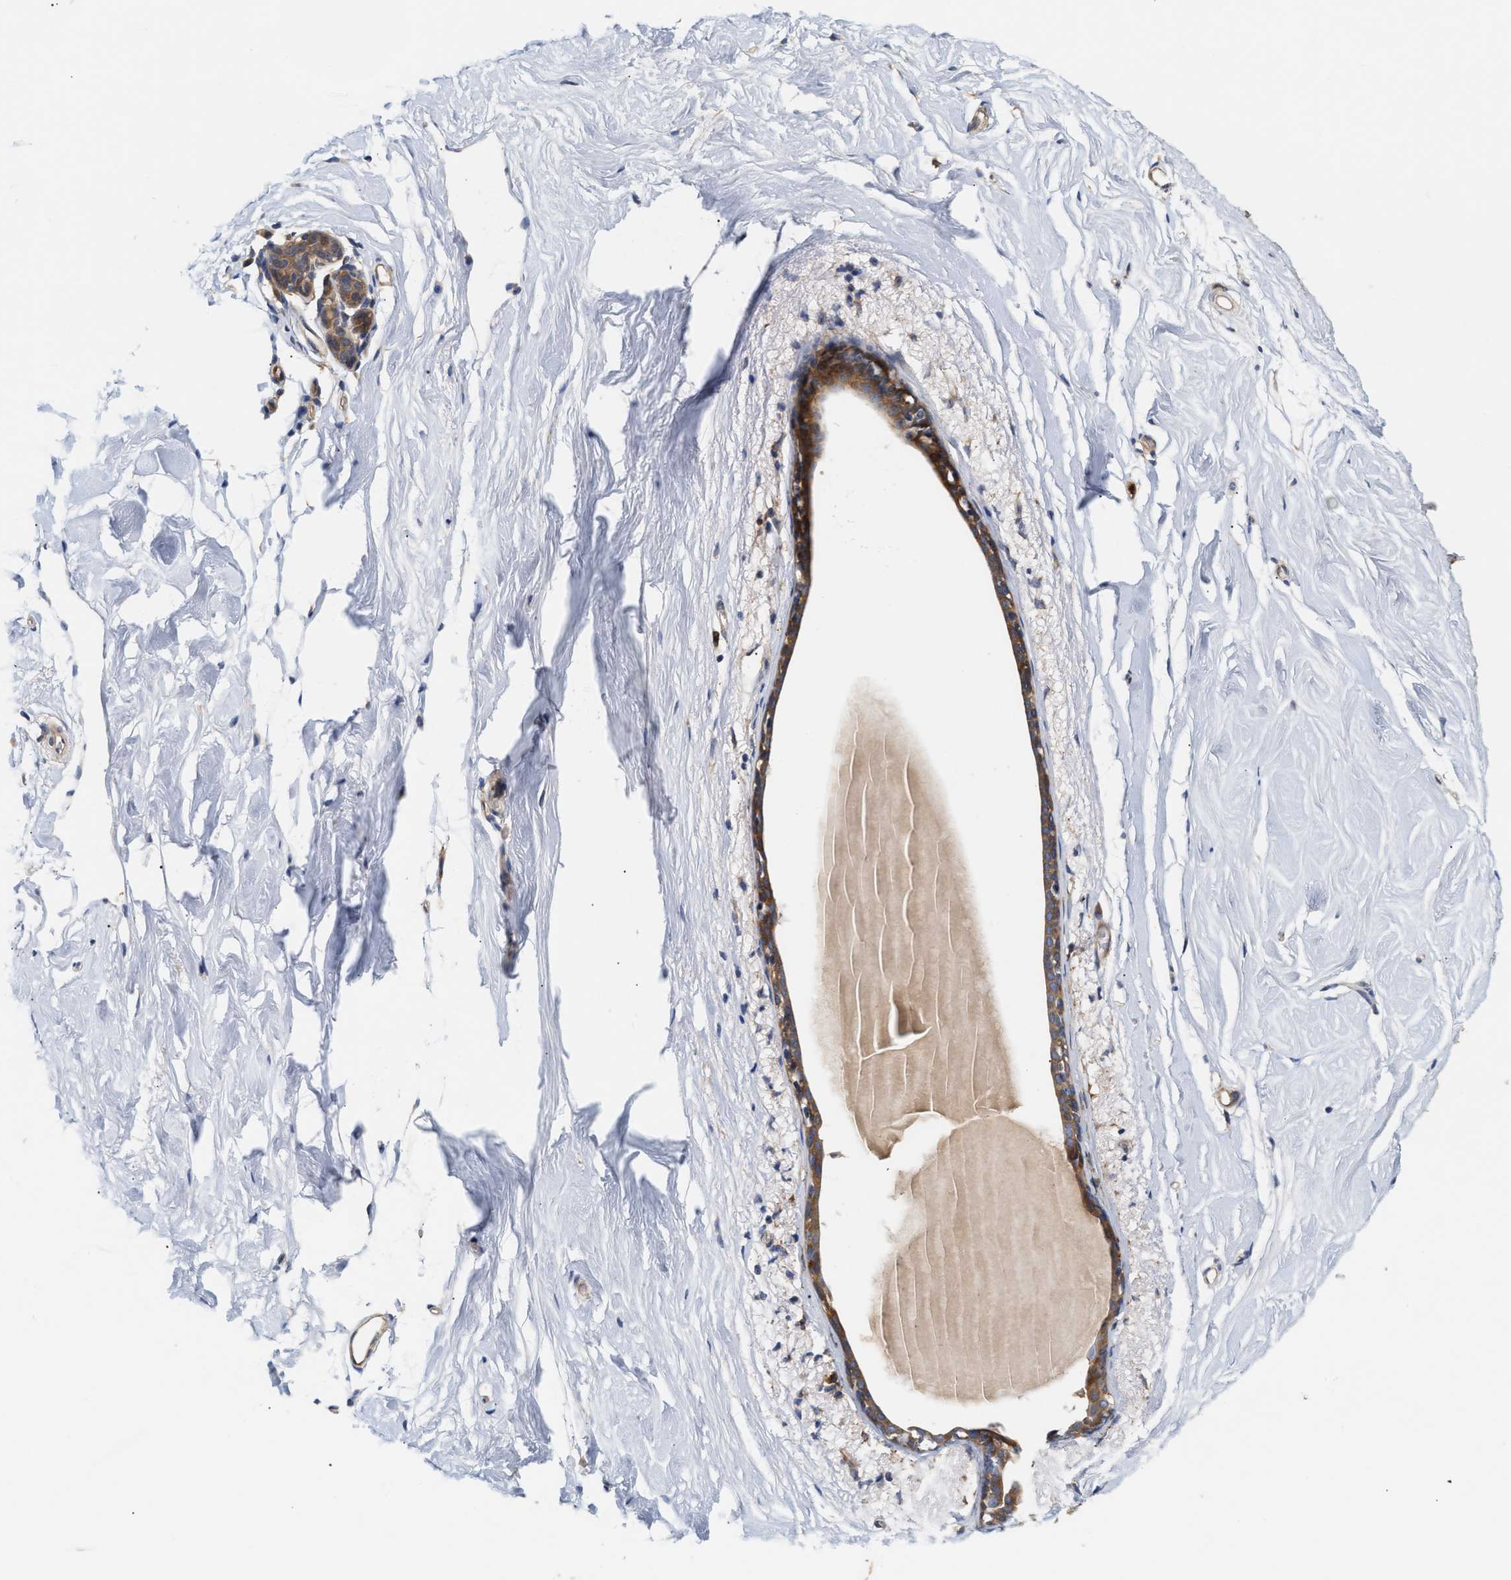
{"staining": {"intensity": "negative", "quantity": "none", "location": "none"}, "tissue": "breast", "cell_type": "Adipocytes", "image_type": "normal", "snomed": [{"axis": "morphology", "description": "Normal tissue, NOS"}, {"axis": "topography", "description": "Breast"}], "caption": "Adipocytes show no significant expression in normal breast.", "gene": "PLCD1", "patient": {"sex": "female", "age": 62}}